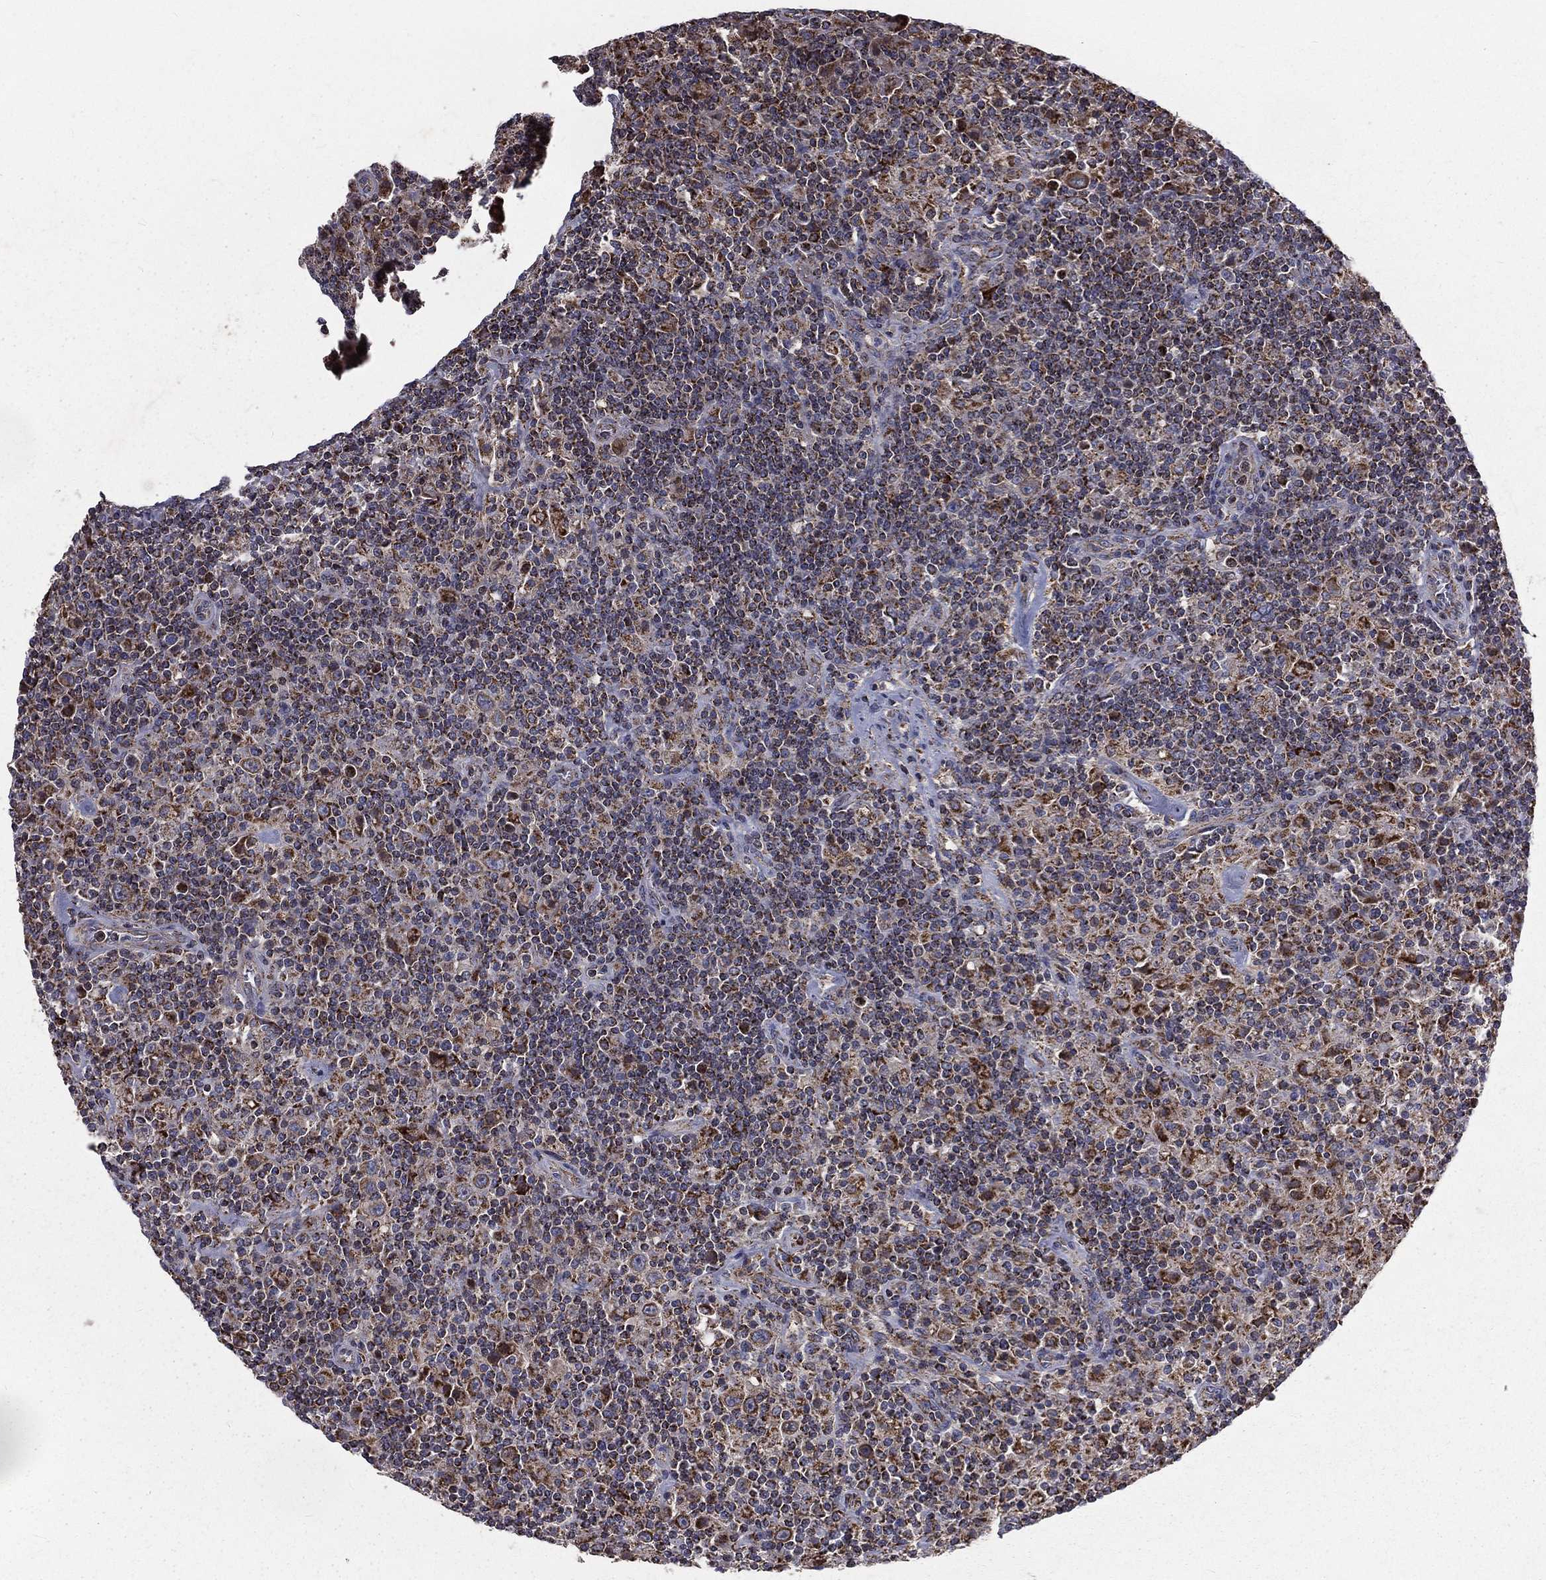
{"staining": {"intensity": "moderate", "quantity": "25%-75%", "location": "cytoplasmic/membranous"}, "tissue": "lymphoma", "cell_type": "Tumor cells", "image_type": "cancer", "snomed": [{"axis": "morphology", "description": "Hodgkin's disease, NOS"}, {"axis": "topography", "description": "Lymph node"}], "caption": "A micrograph showing moderate cytoplasmic/membranous staining in about 25%-75% of tumor cells in Hodgkin's disease, as visualized by brown immunohistochemical staining.", "gene": "GPD1", "patient": {"sex": "male", "age": 70}}